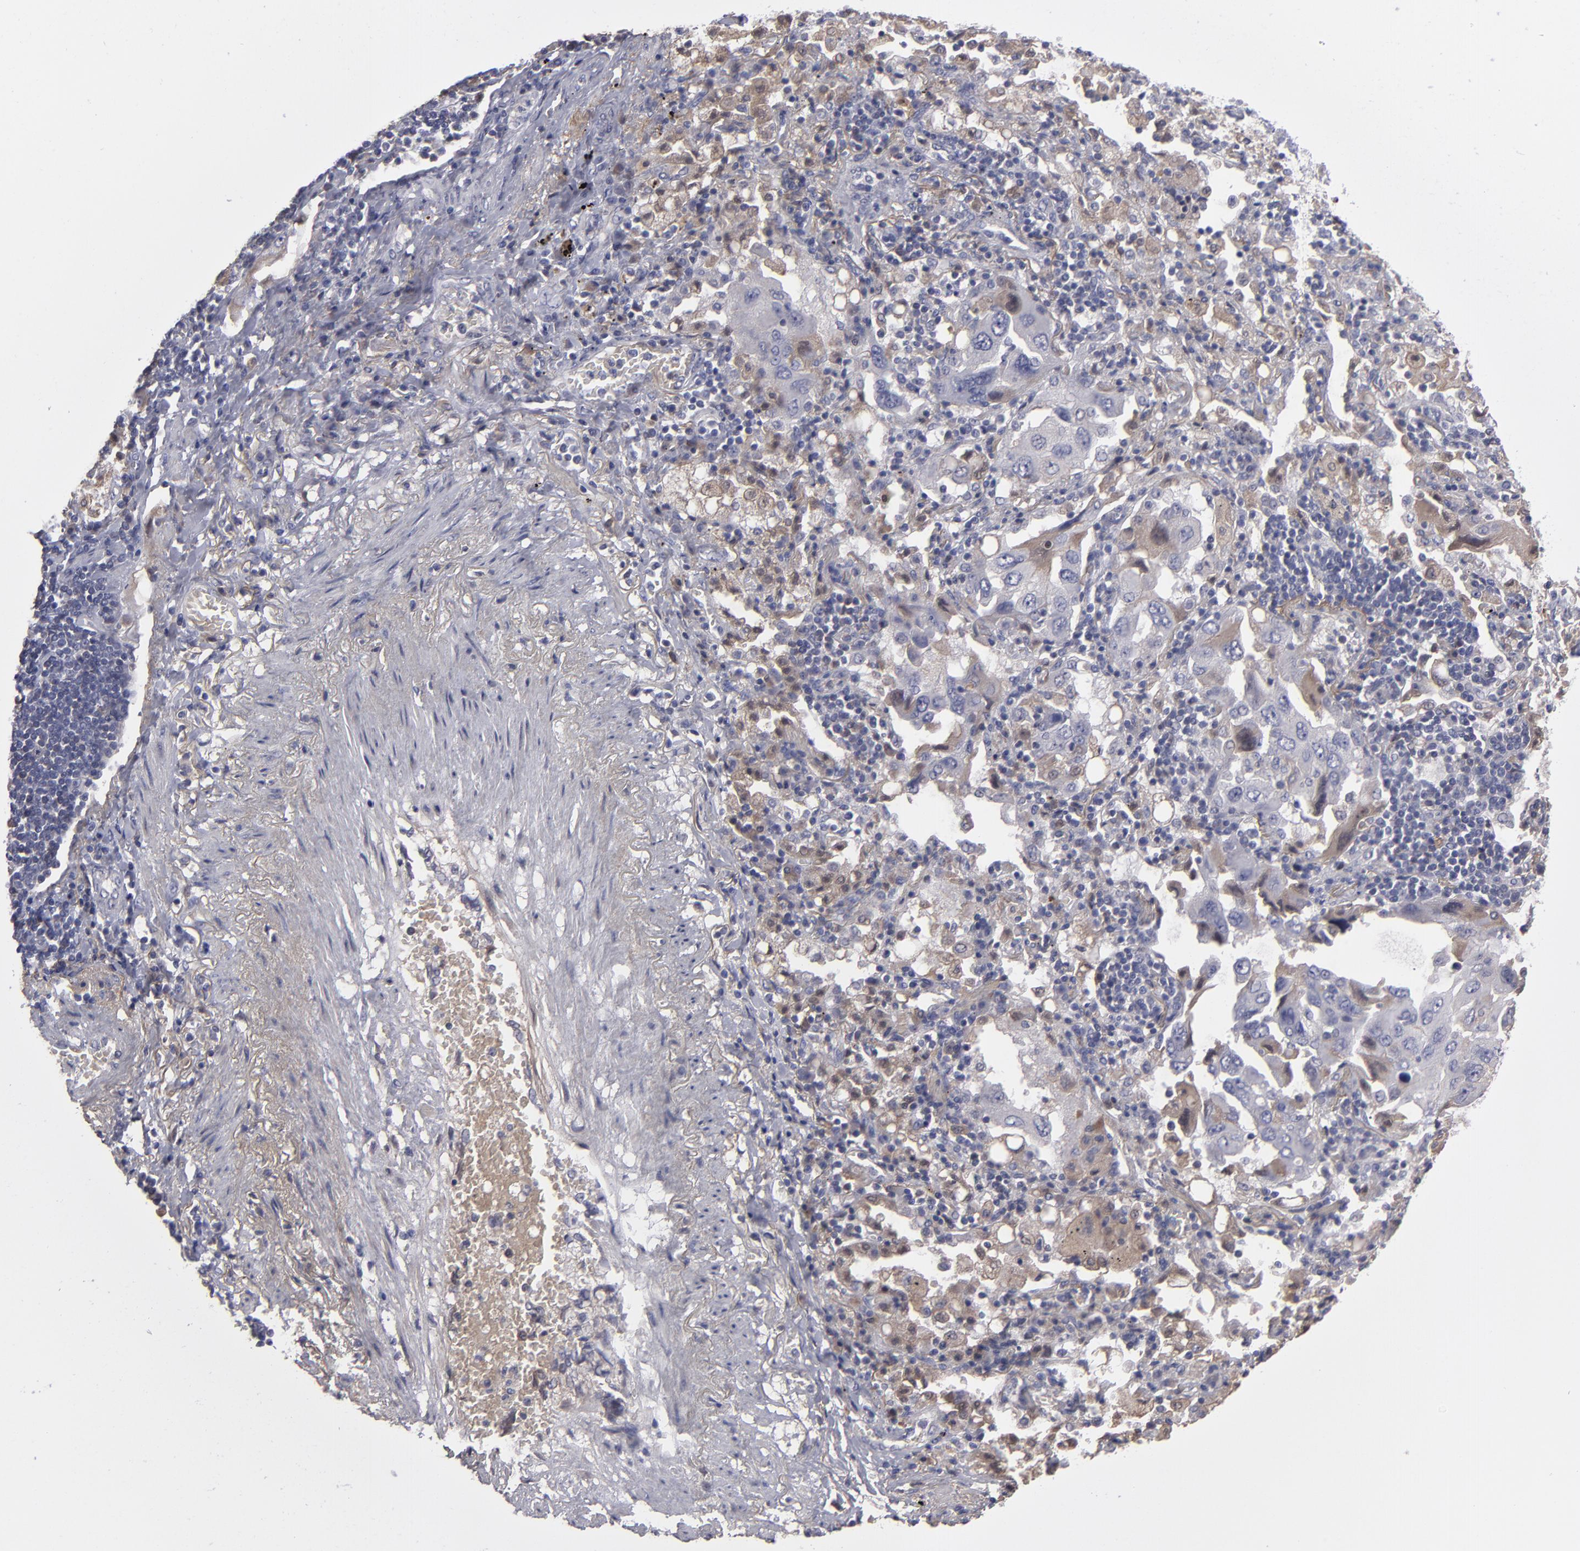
{"staining": {"intensity": "moderate", "quantity": "<25%", "location": "cytoplasmic/membranous"}, "tissue": "lung cancer", "cell_type": "Tumor cells", "image_type": "cancer", "snomed": [{"axis": "morphology", "description": "Adenocarcinoma, NOS"}, {"axis": "topography", "description": "Lung"}], "caption": "This is an image of immunohistochemistry staining of lung cancer, which shows moderate expression in the cytoplasmic/membranous of tumor cells.", "gene": "ITIH4", "patient": {"sex": "female", "age": 65}}